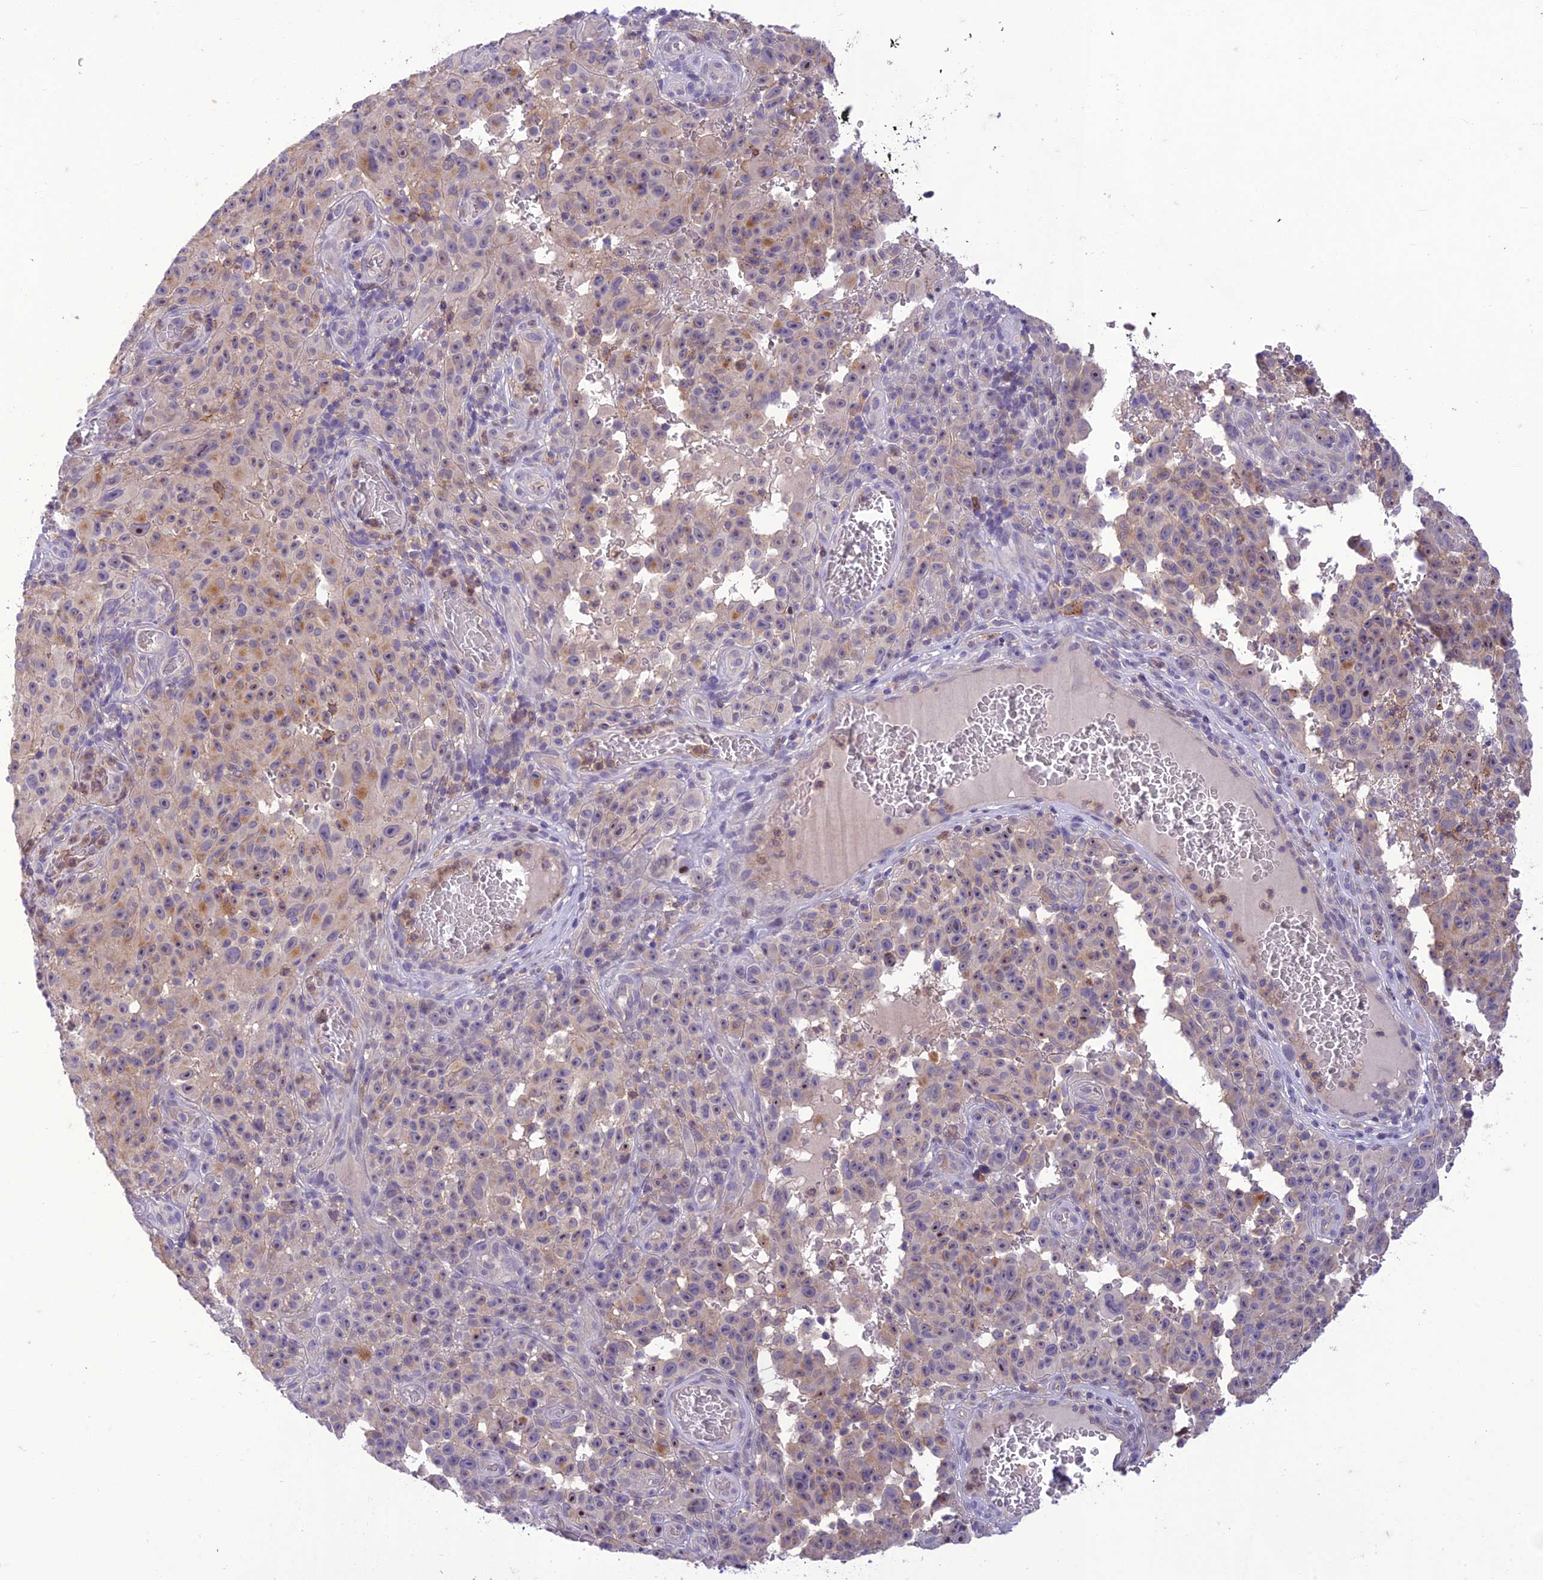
{"staining": {"intensity": "weak", "quantity": "<25%", "location": "cytoplasmic/membranous"}, "tissue": "melanoma", "cell_type": "Tumor cells", "image_type": "cancer", "snomed": [{"axis": "morphology", "description": "Malignant melanoma, NOS"}, {"axis": "topography", "description": "Skin"}], "caption": "This is an immunohistochemistry photomicrograph of human malignant melanoma. There is no staining in tumor cells.", "gene": "ITGAE", "patient": {"sex": "female", "age": 82}}